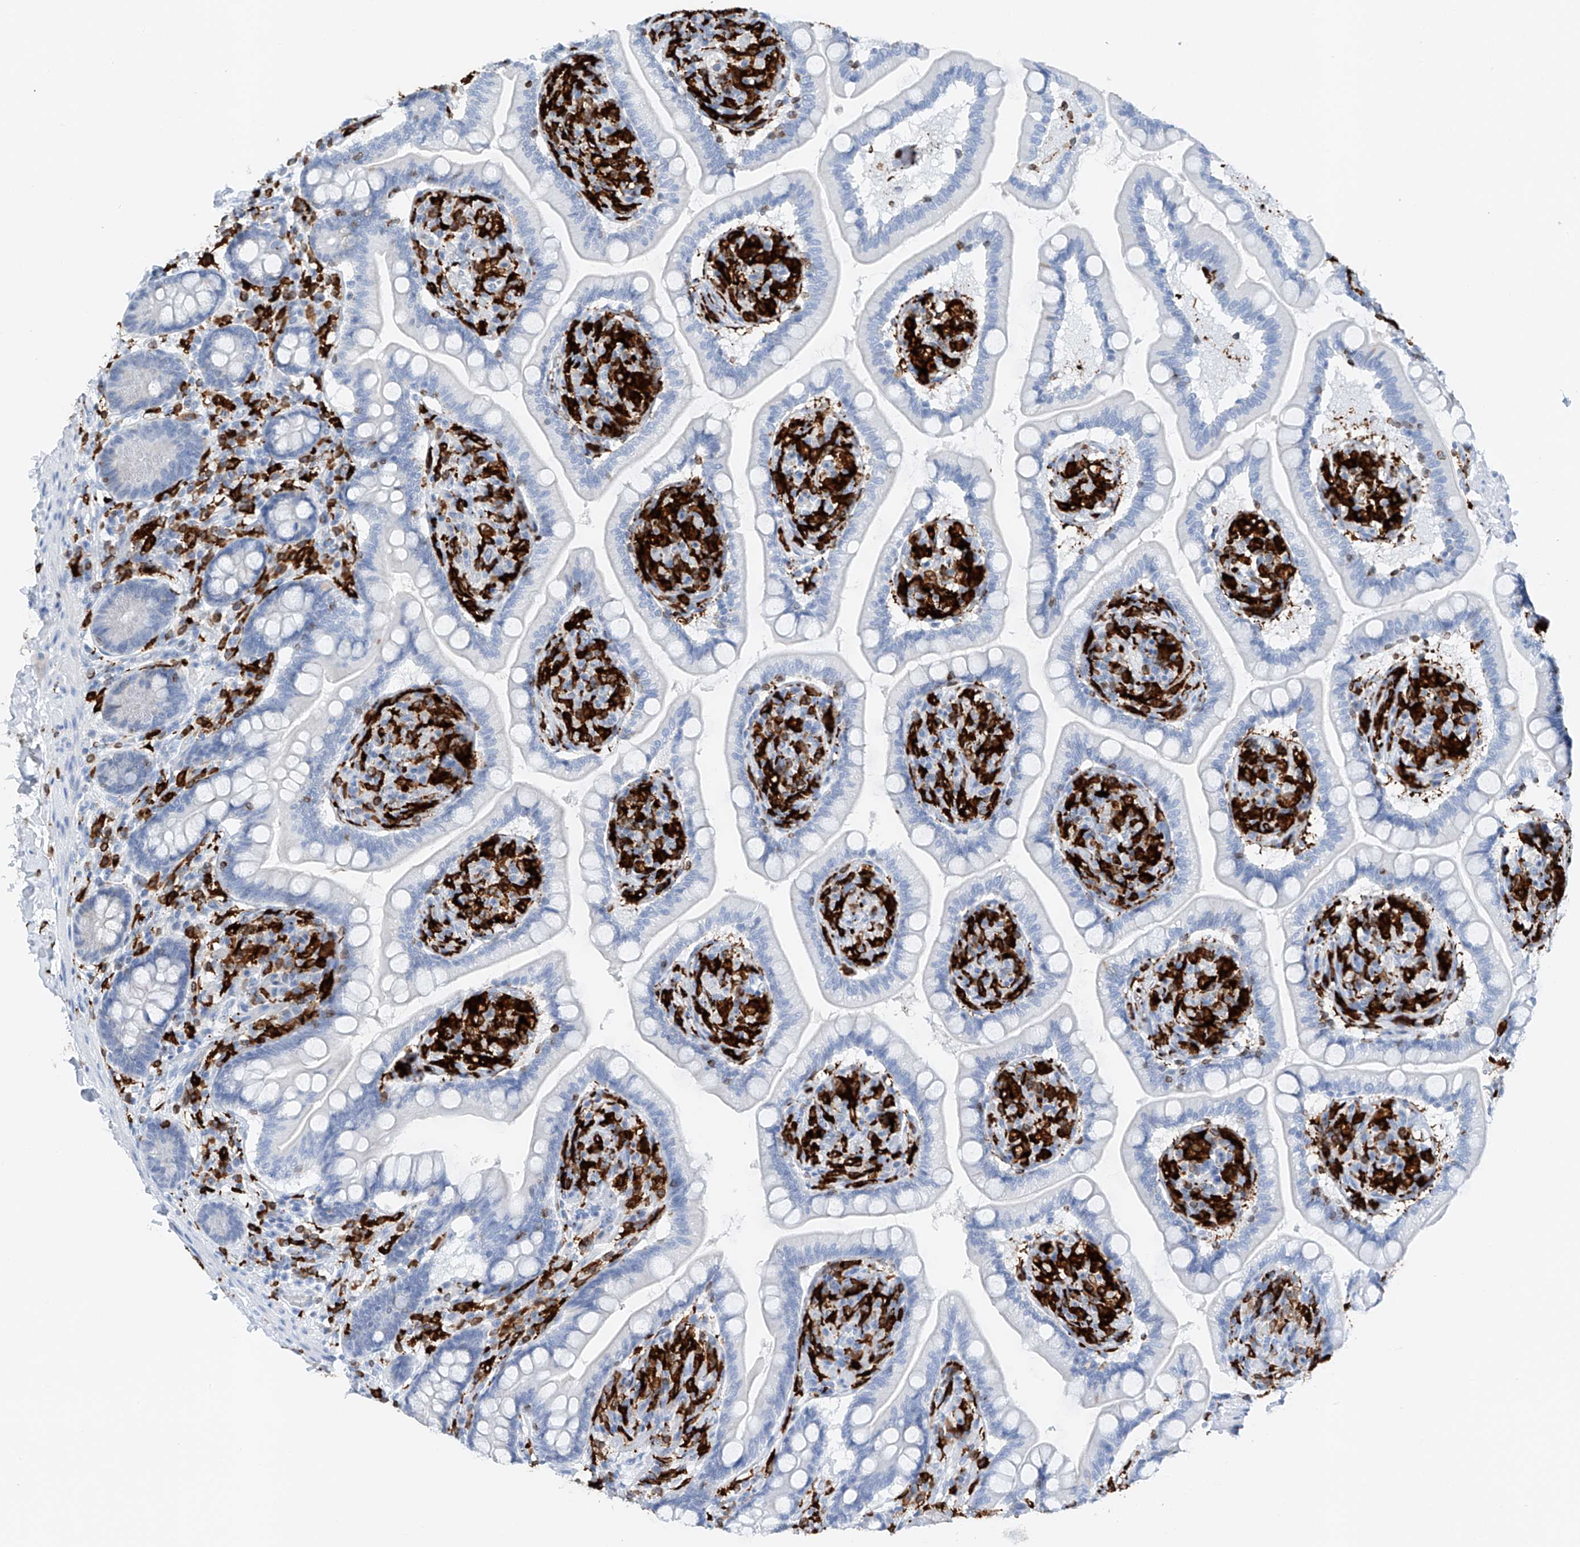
{"staining": {"intensity": "negative", "quantity": "none", "location": "none"}, "tissue": "small intestine", "cell_type": "Glandular cells", "image_type": "normal", "snomed": [{"axis": "morphology", "description": "Normal tissue, NOS"}, {"axis": "topography", "description": "Small intestine"}], "caption": "Protein analysis of benign small intestine demonstrates no significant staining in glandular cells.", "gene": "TBXAS1", "patient": {"sex": "female", "age": 64}}